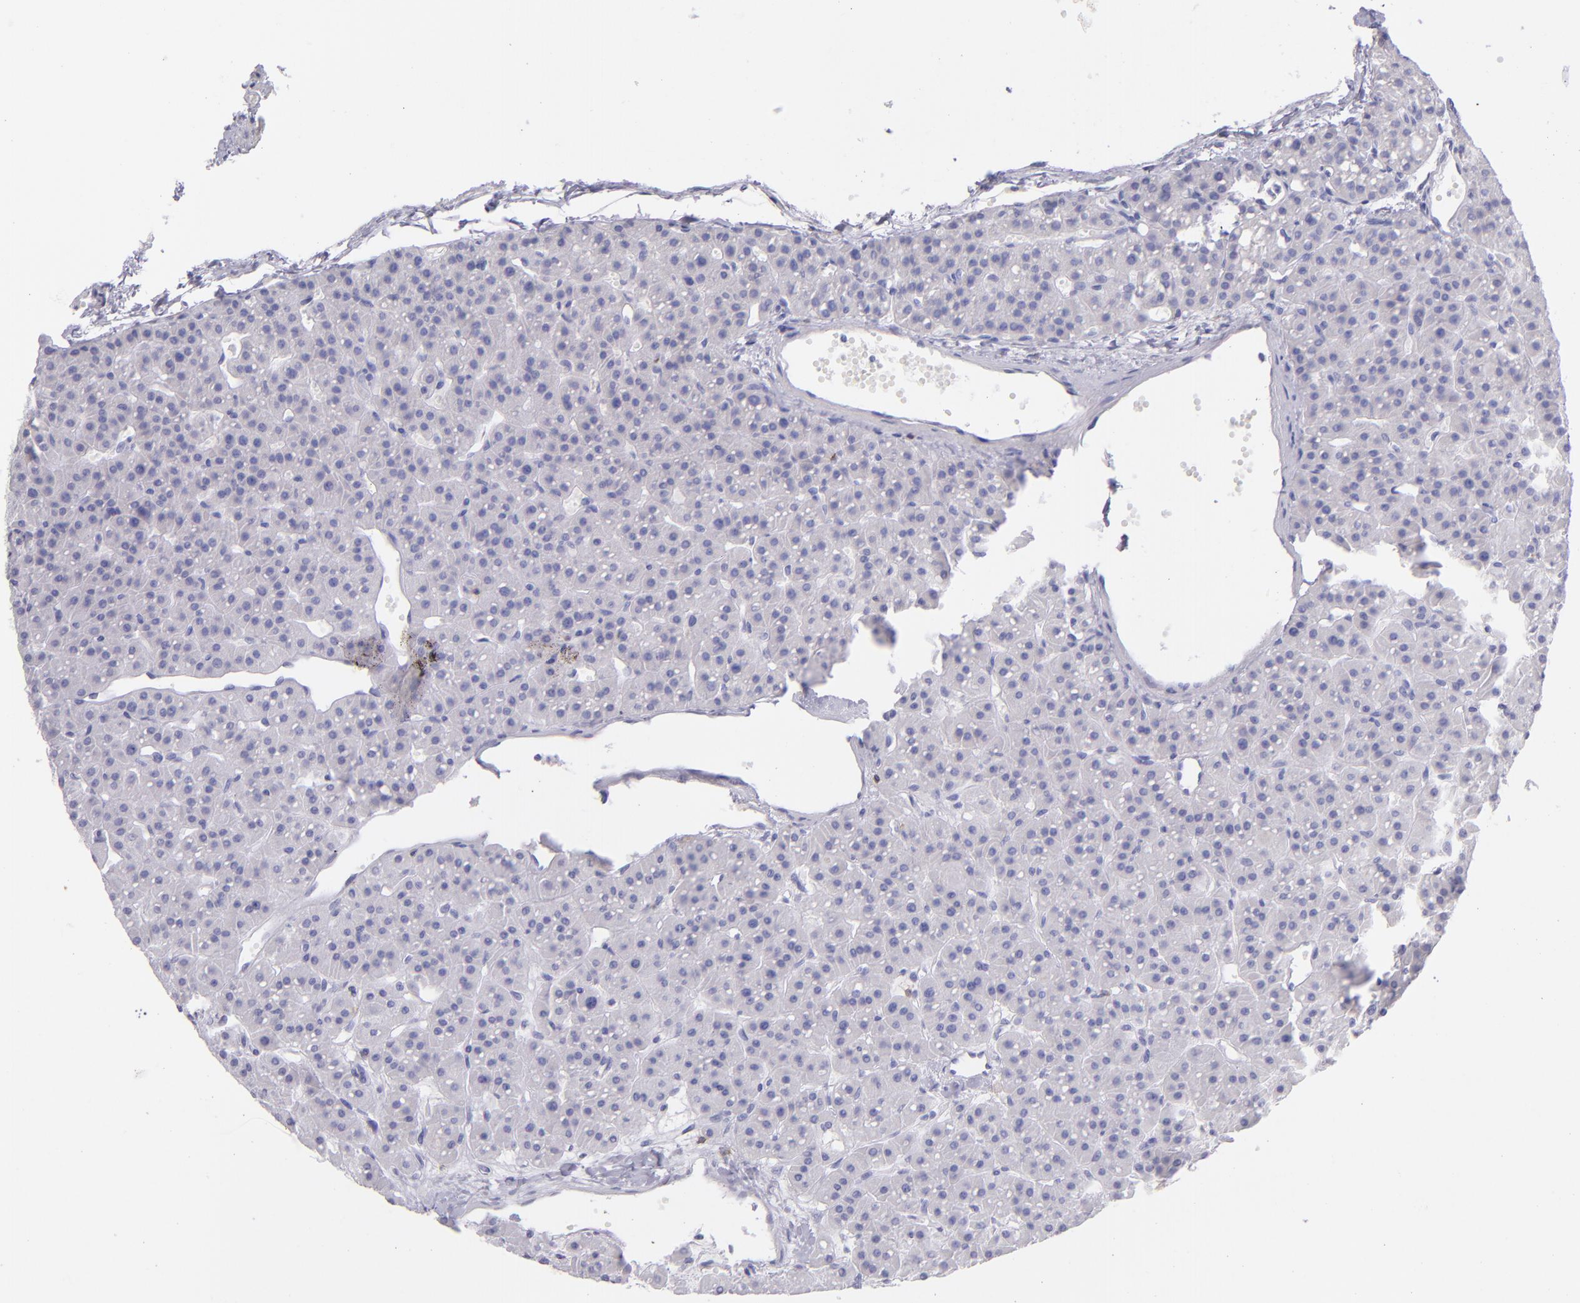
{"staining": {"intensity": "negative", "quantity": "none", "location": "none"}, "tissue": "parathyroid gland", "cell_type": "Glandular cells", "image_type": "normal", "snomed": [{"axis": "morphology", "description": "Normal tissue, NOS"}, {"axis": "topography", "description": "Parathyroid gland"}], "caption": "The immunohistochemistry micrograph has no significant staining in glandular cells of parathyroid gland.", "gene": "CD69", "patient": {"sex": "female", "age": 76}}